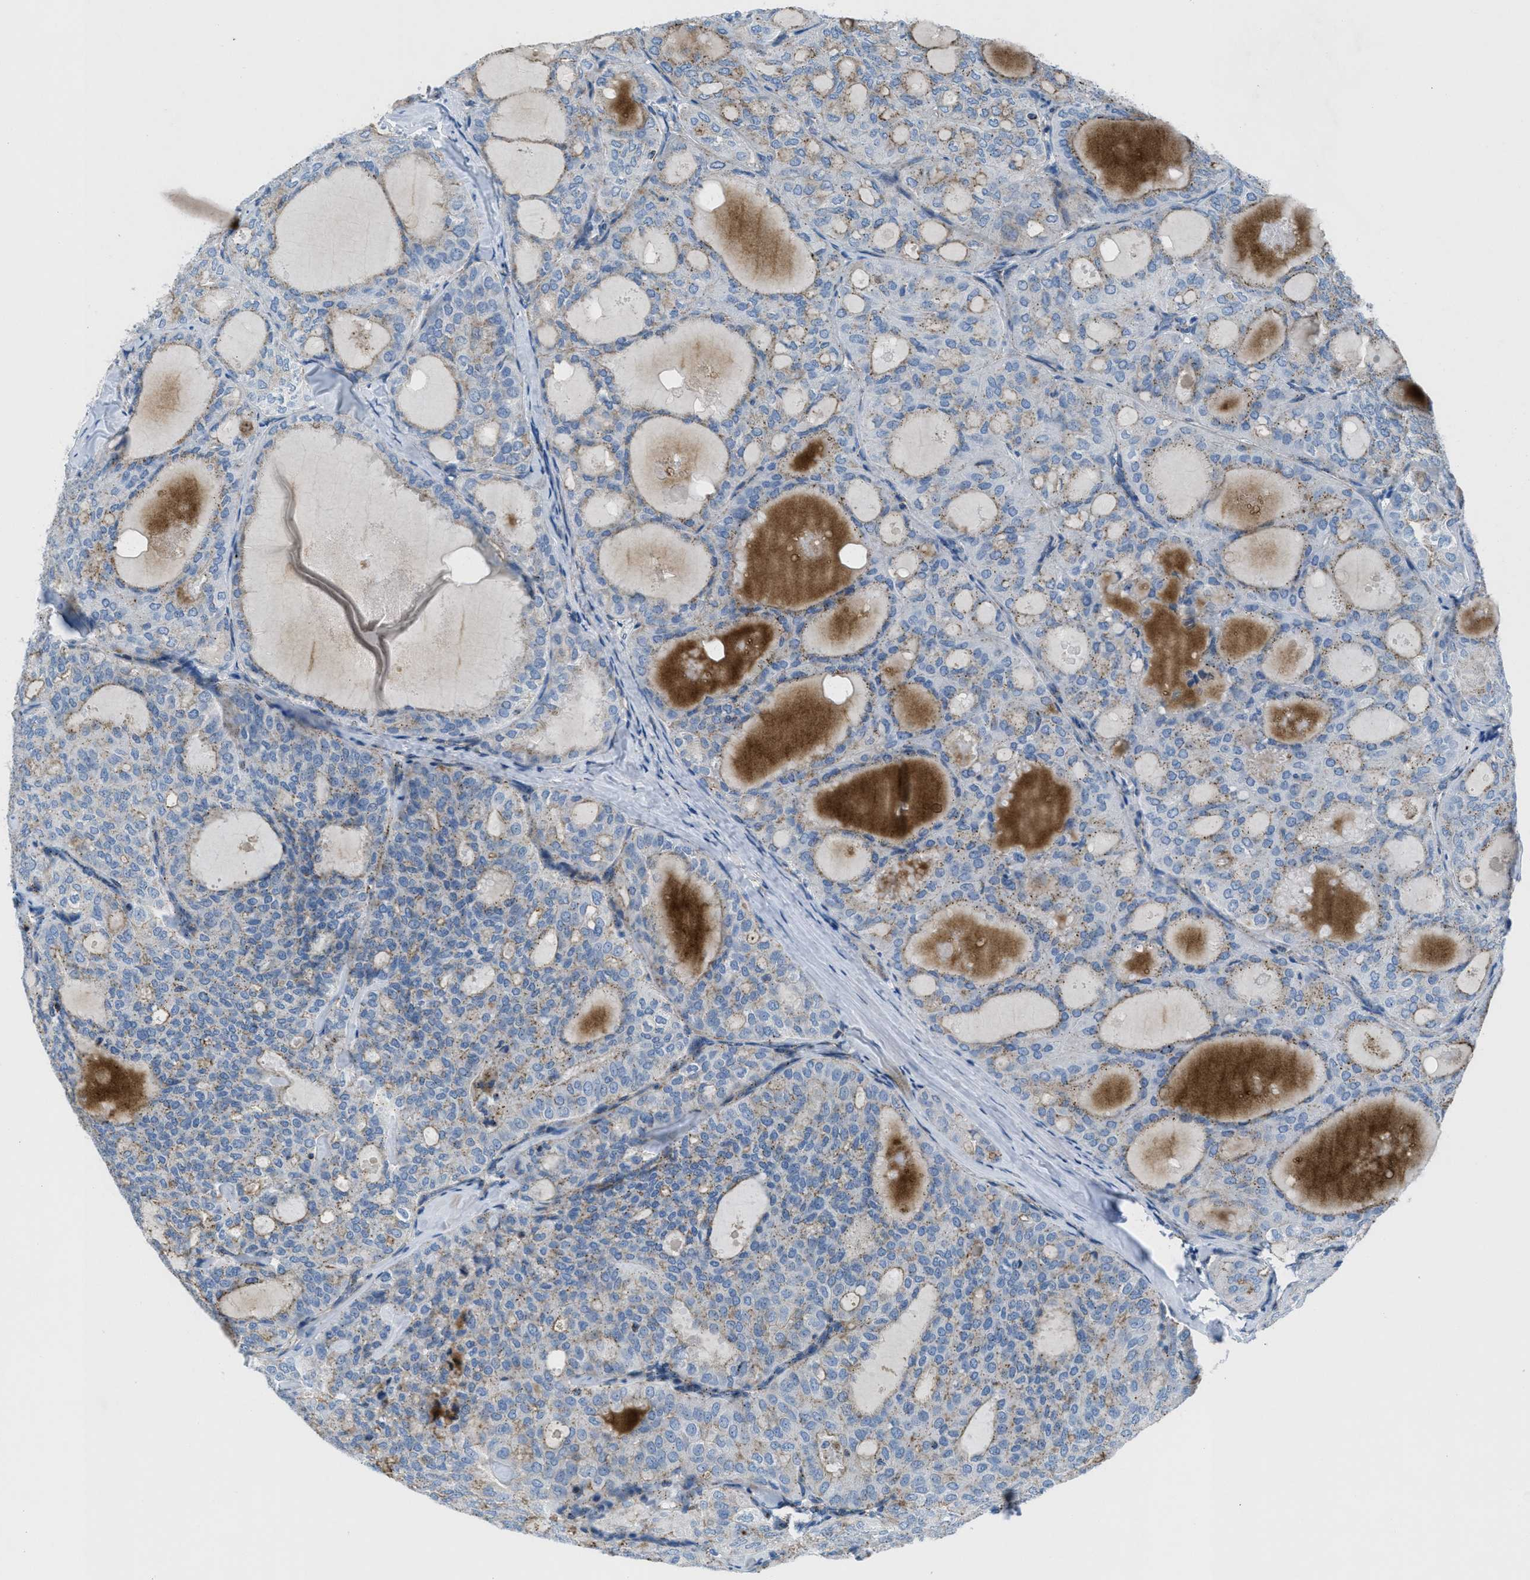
{"staining": {"intensity": "weak", "quantity": ">75%", "location": "cytoplasmic/membranous"}, "tissue": "thyroid cancer", "cell_type": "Tumor cells", "image_type": "cancer", "snomed": [{"axis": "morphology", "description": "Follicular adenoma carcinoma, NOS"}, {"axis": "topography", "description": "Thyroid gland"}], "caption": "A brown stain labels weak cytoplasmic/membranous staining of a protein in thyroid follicular adenoma carcinoma tumor cells. The staining was performed using DAB to visualize the protein expression in brown, while the nuclei were stained in blue with hematoxylin (Magnification: 20x).", "gene": "MFSD13A", "patient": {"sex": "male", "age": 75}}